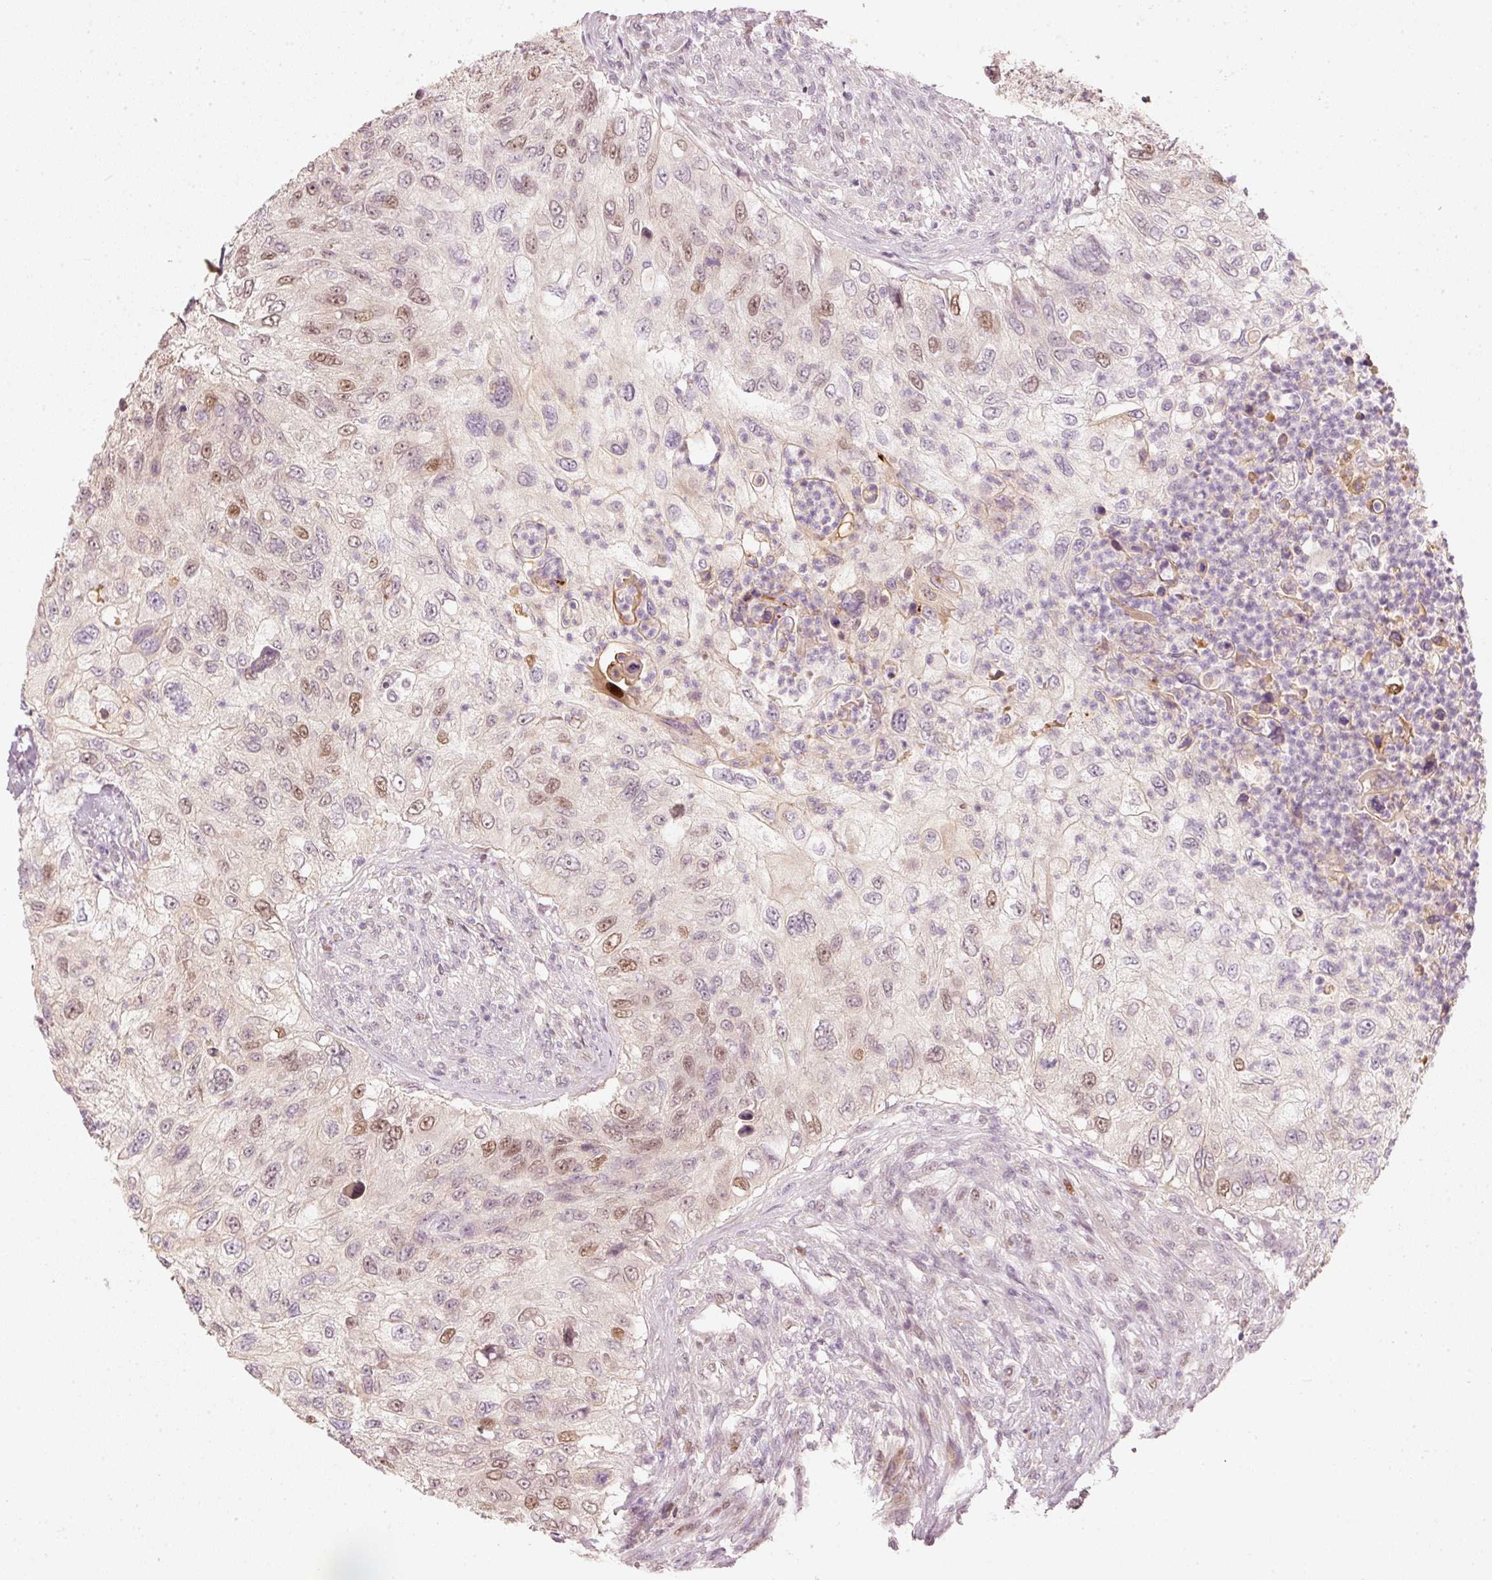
{"staining": {"intensity": "moderate", "quantity": "<25%", "location": "nuclear"}, "tissue": "urothelial cancer", "cell_type": "Tumor cells", "image_type": "cancer", "snomed": [{"axis": "morphology", "description": "Urothelial carcinoma, High grade"}, {"axis": "topography", "description": "Urinary bladder"}], "caption": "Urothelial cancer stained with DAB (3,3'-diaminobenzidine) immunohistochemistry (IHC) demonstrates low levels of moderate nuclear positivity in approximately <25% of tumor cells.", "gene": "TREX2", "patient": {"sex": "female", "age": 60}}